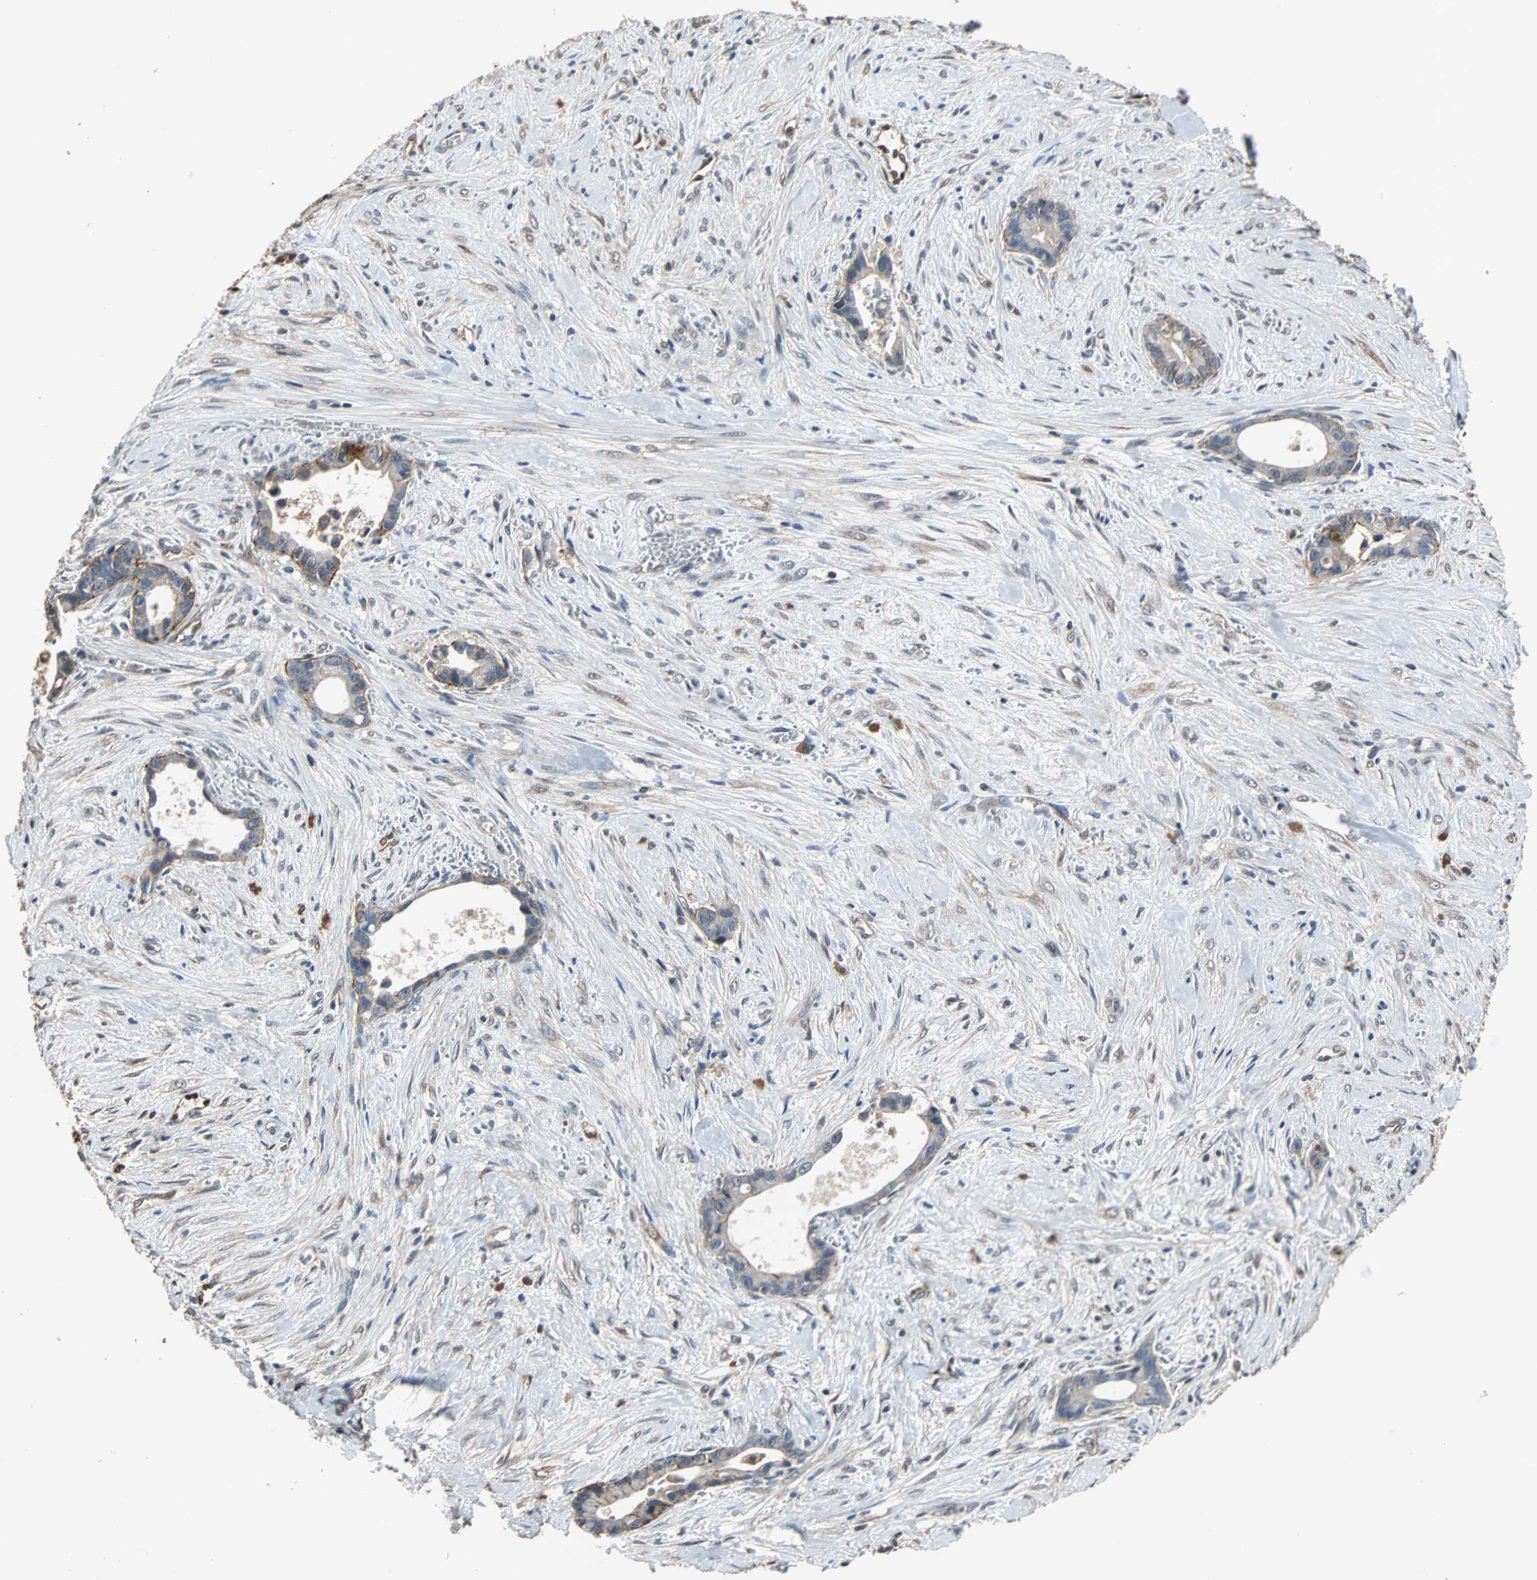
{"staining": {"intensity": "moderate", "quantity": "<25%", "location": "cytoplasmic/membranous"}, "tissue": "liver cancer", "cell_type": "Tumor cells", "image_type": "cancer", "snomed": [{"axis": "morphology", "description": "Cholangiocarcinoma"}, {"axis": "topography", "description": "Liver"}], "caption": "Immunohistochemistry histopathology image of liver cholangiocarcinoma stained for a protein (brown), which demonstrates low levels of moderate cytoplasmic/membranous positivity in about <25% of tumor cells.", "gene": "NDRG1", "patient": {"sex": "female", "age": 55}}